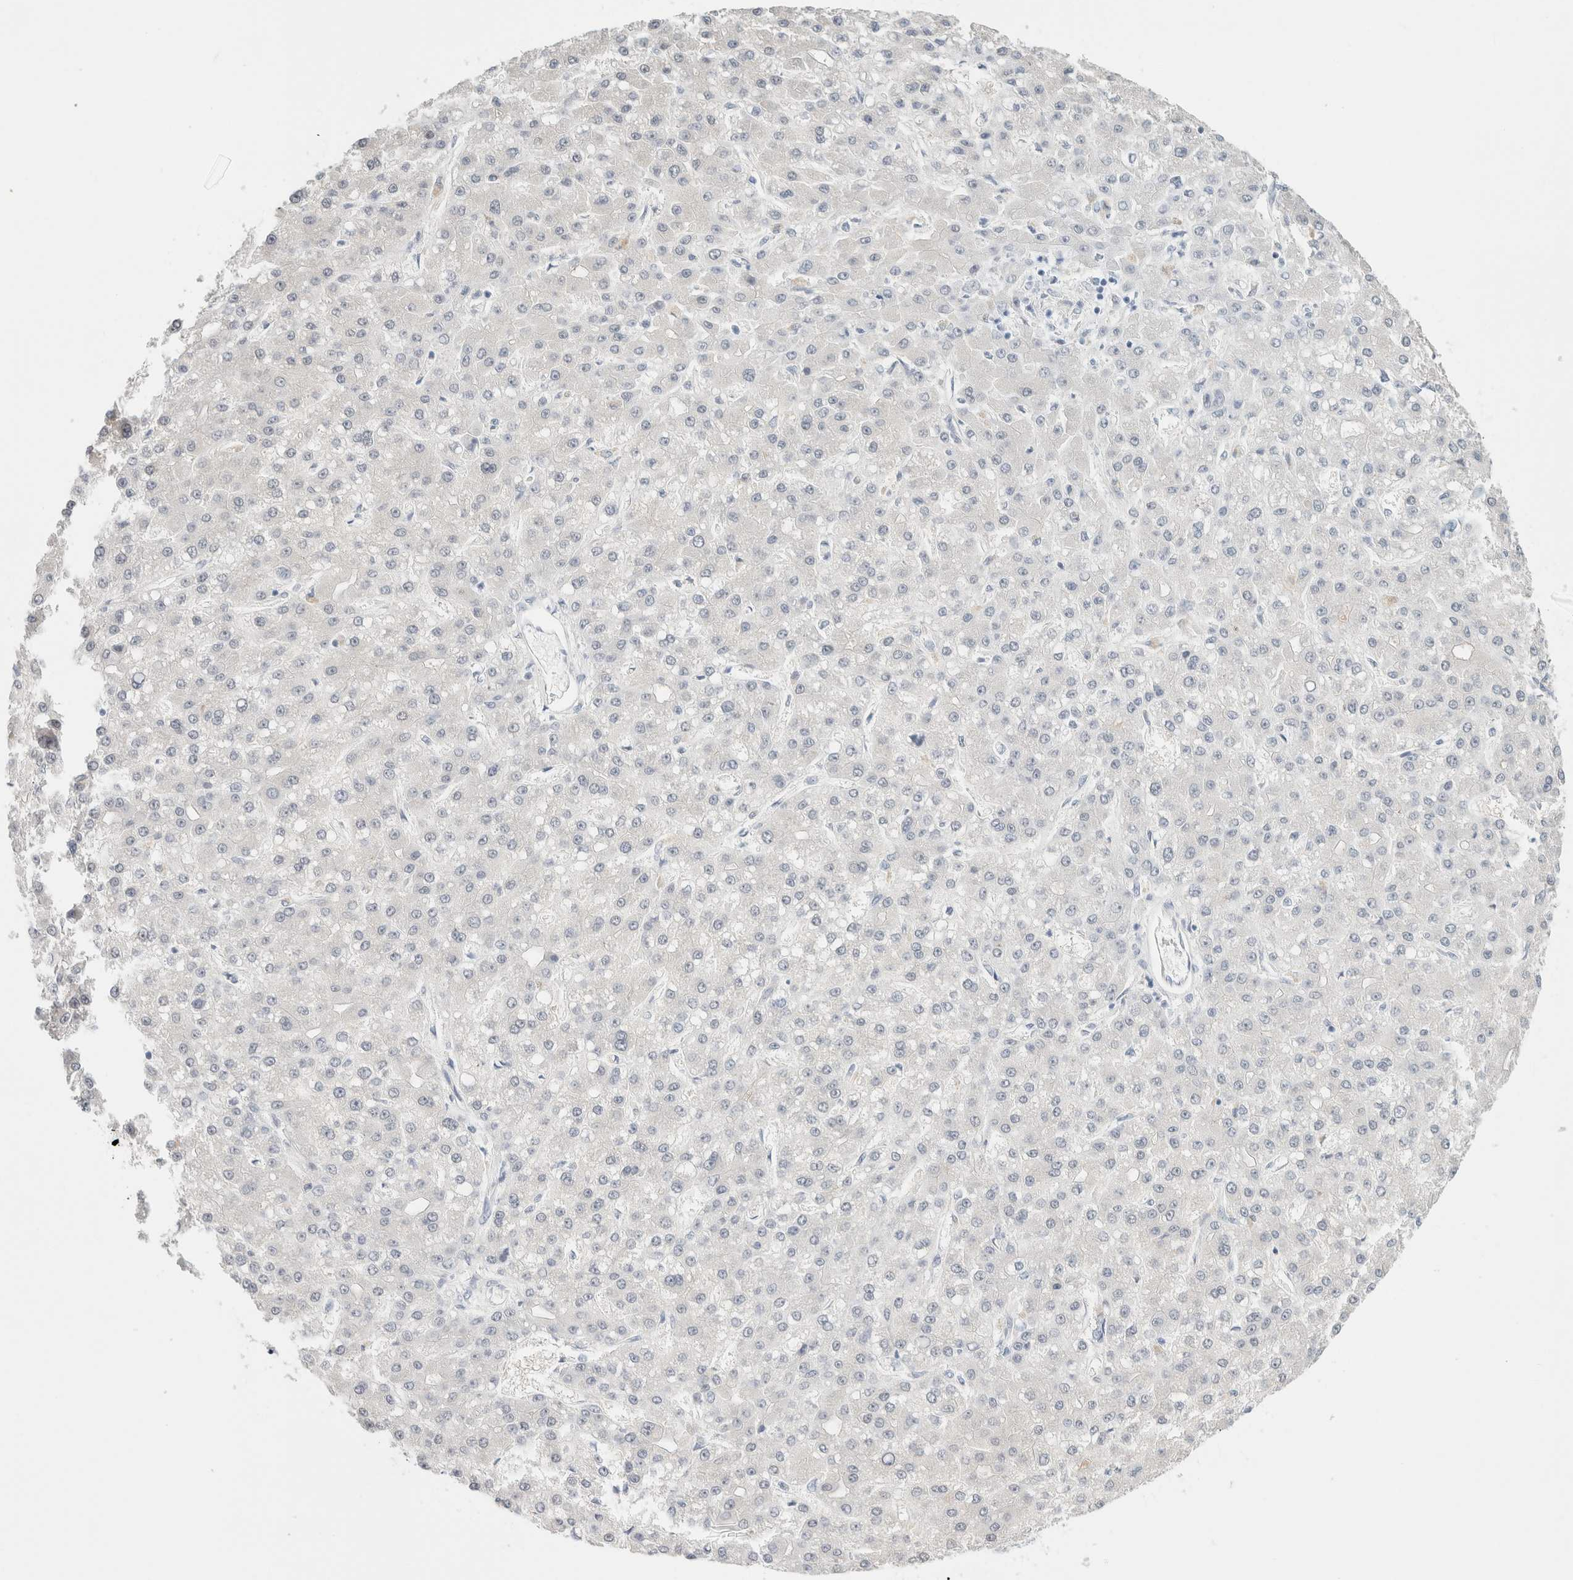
{"staining": {"intensity": "negative", "quantity": "none", "location": "none"}, "tissue": "liver cancer", "cell_type": "Tumor cells", "image_type": "cancer", "snomed": [{"axis": "morphology", "description": "Carcinoma, Hepatocellular, NOS"}, {"axis": "topography", "description": "Liver"}], "caption": "IHC of liver cancer (hepatocellular carcinoma) displays no expression in tumor cells.", "gene": "RTN4", "patient": {"sex": "male", "age": 67}}